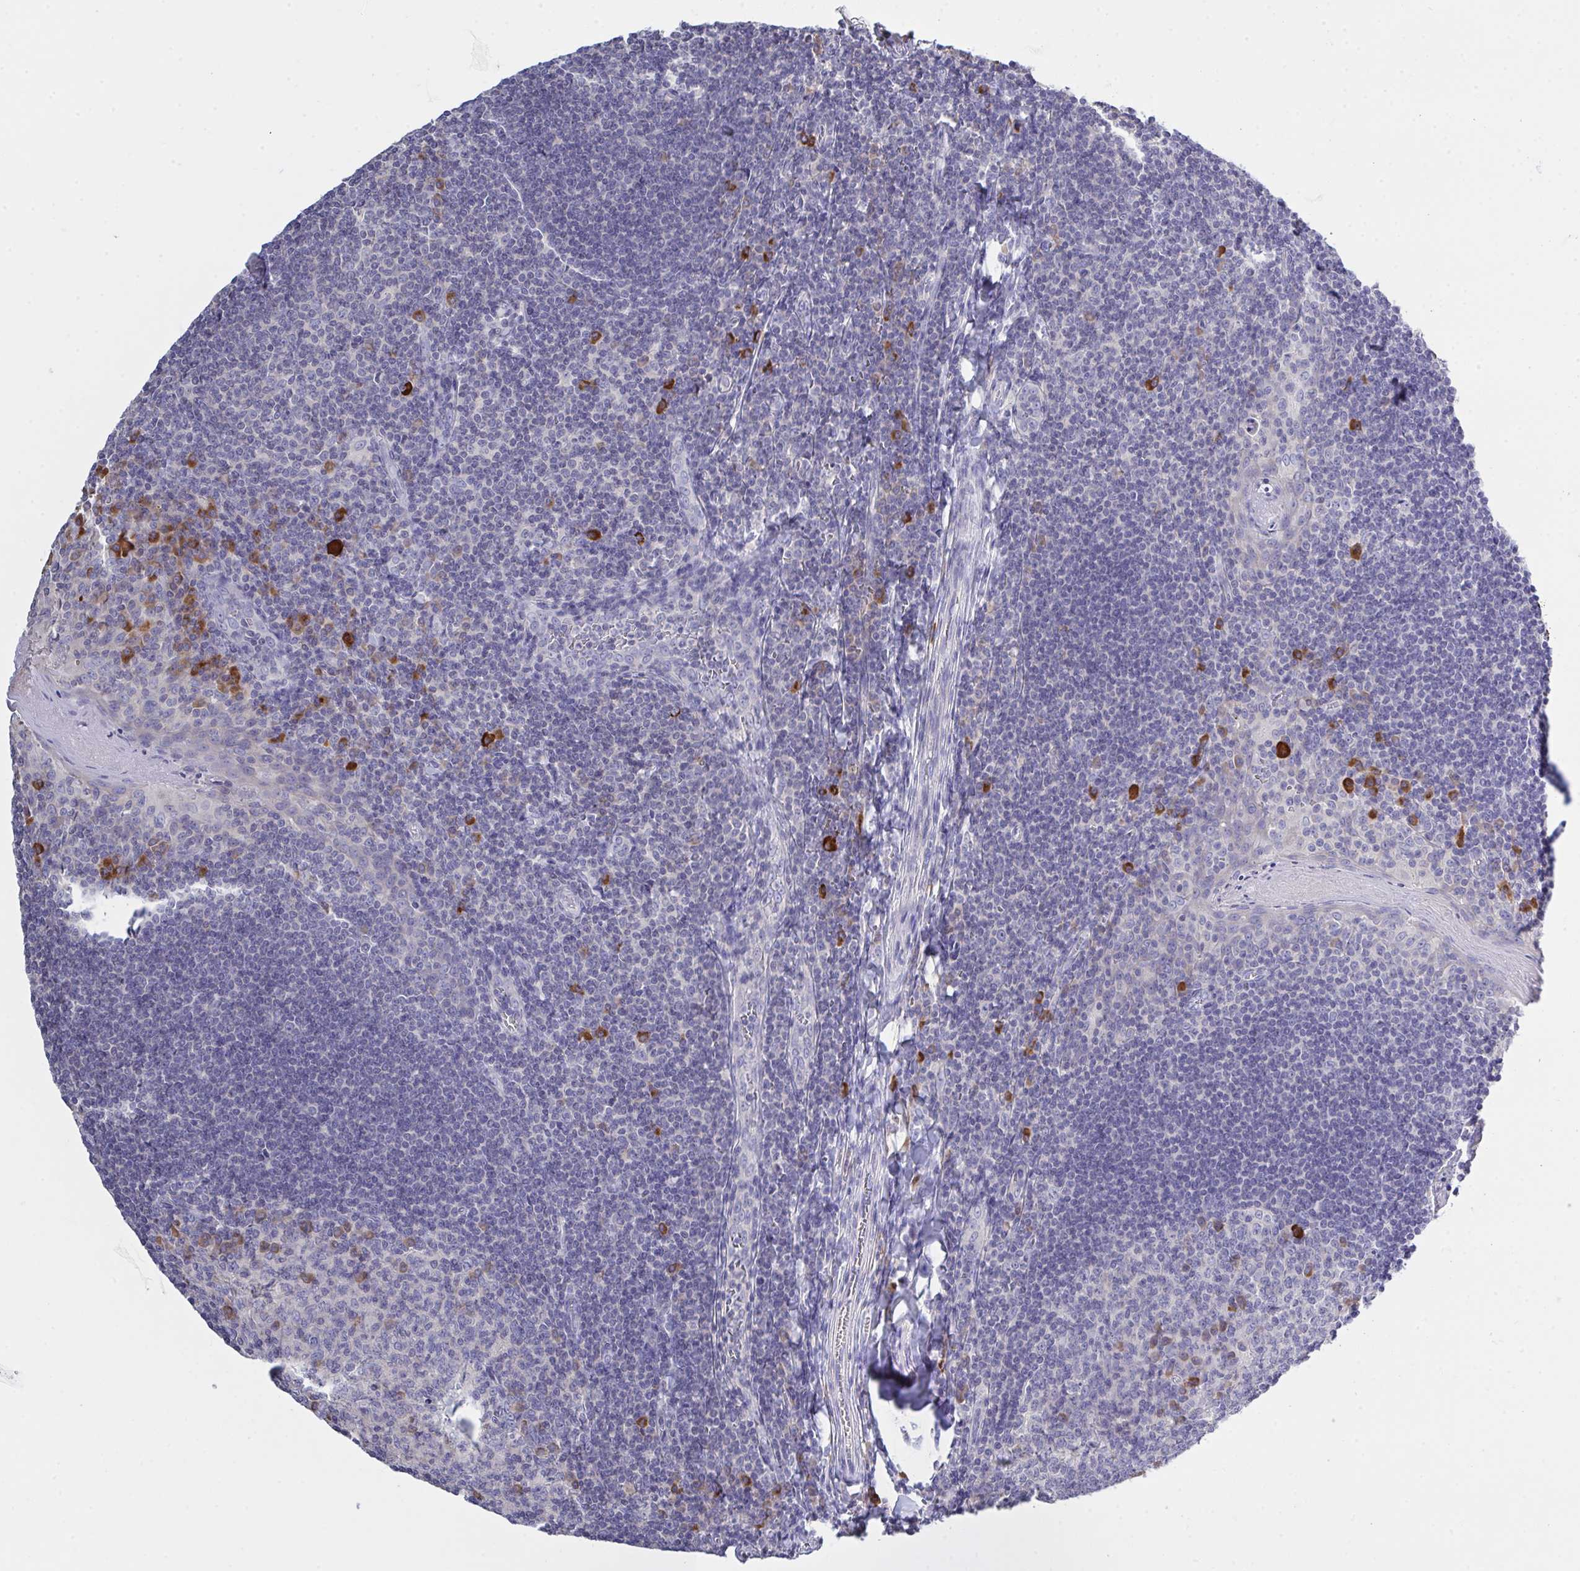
{"staining": {"intensity": "moderate", "quantity": "<25%", "location": "cytoplasmic/membranous"}, "tissue": "tonsil", "cell_type": "Germinal center cells", "image_type": "normal", "snomed": [{"axis": "morphology", "description": "Normal tissue, NOS"}, {"axis": "topography", "description": "Tonsil"}], "caption": "The immunohistochemical stain labels moderate cytoplasmic/membranous staining in germinal center cells of unremarkable tonsil. (DAB (3,3'-diaminobenzidine) = brown stain, brightfield microscopy at high magnification).", "gene": "LRRC58", "patient": {"sex": "male", "age": 27}}